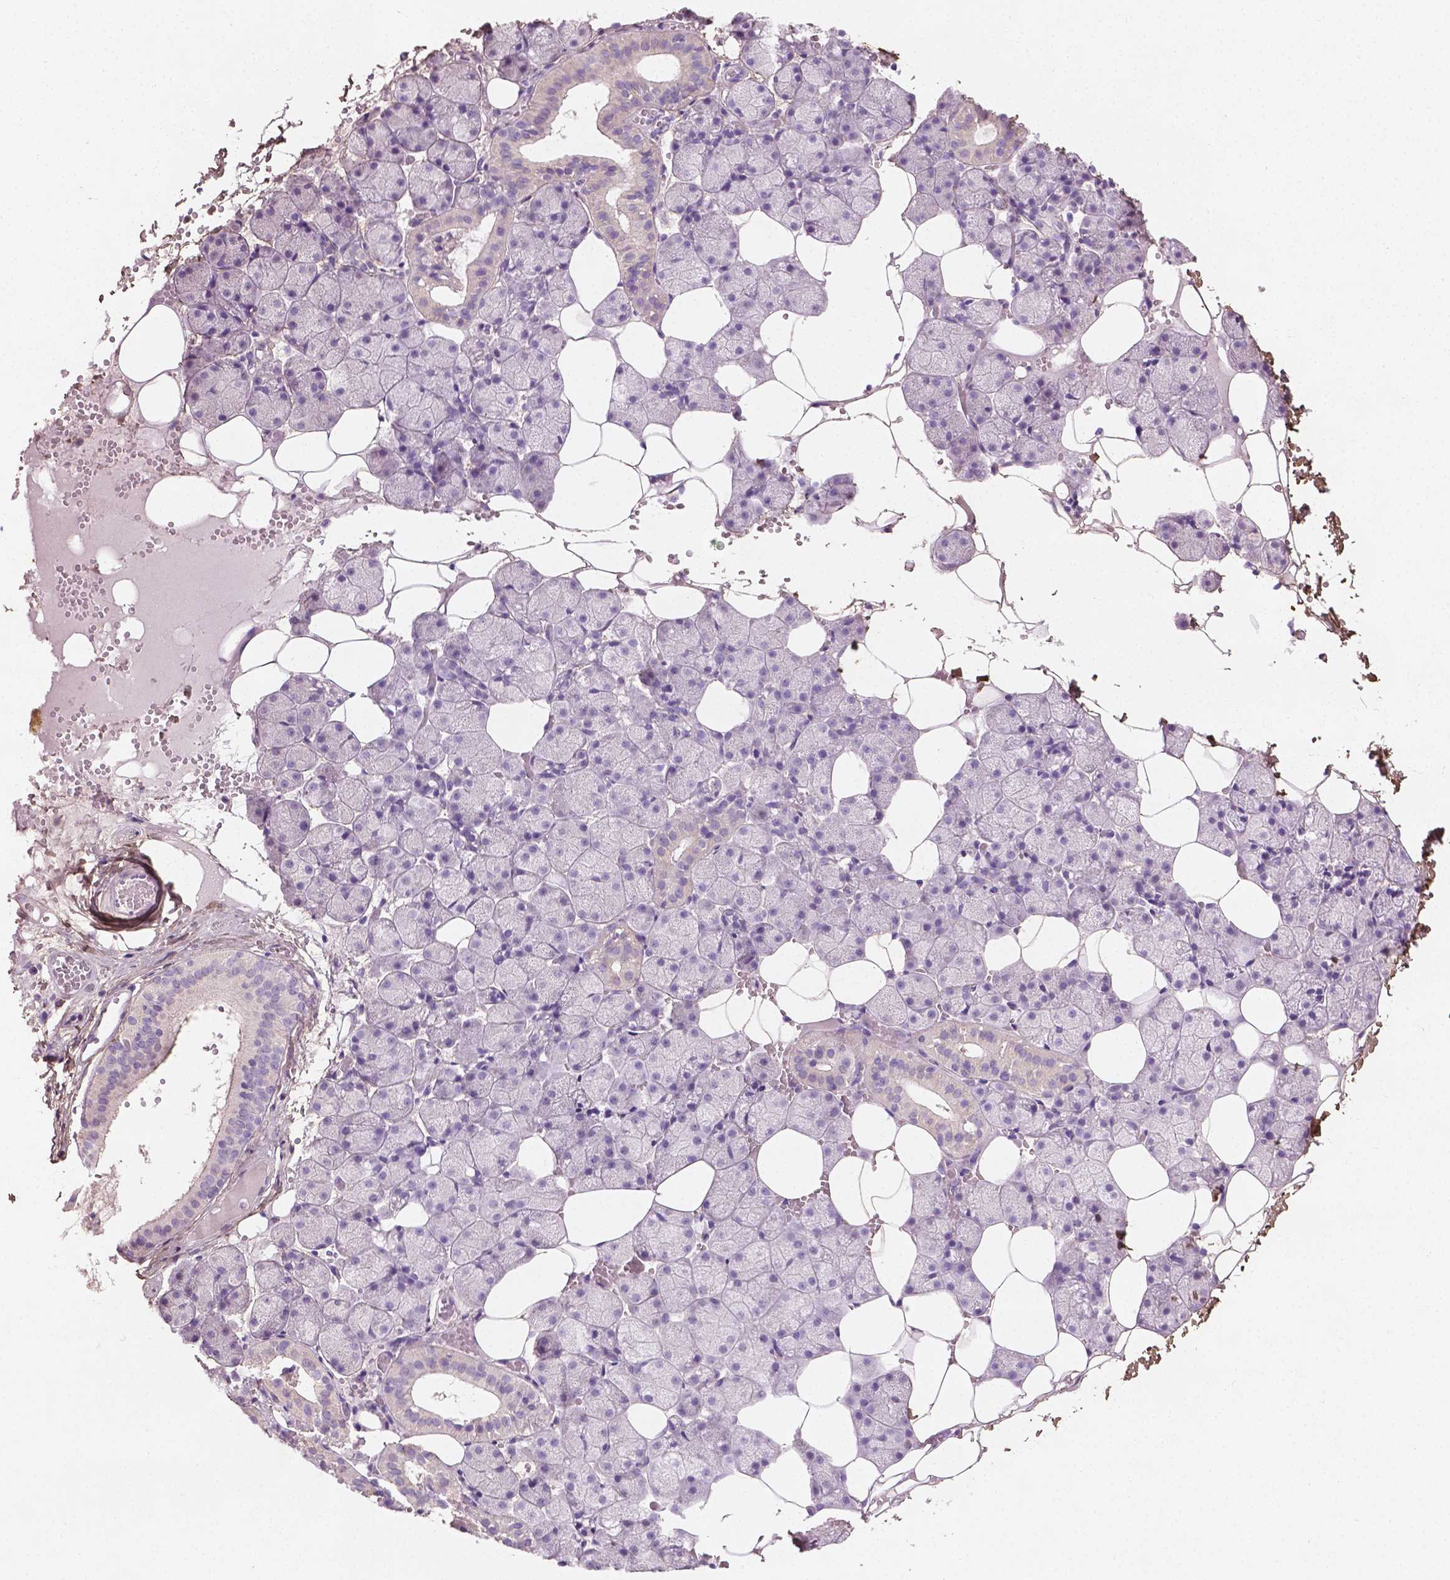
{"staining": {"intensity": "negative", "quantity": "none", "location": "none"}, "tissue": "salivary gland", "cell_type": "Glandular cells", "image_type": "normal", "snomed": [{"axis": "morphology", "description": "Normal tissue, NOS"}, {"axis": "topography", "description": "Salivary gland"}], "caption": "Glandular cells are negative for brown protein staining in normal salivary gland. (DAB (3,3'-diaminobenzidine) immunohistochemistry (IHC) visualized using brightfield microscopy, high magnification).", "gene": "DLG2", "patient": {"sex": "male", "age": 38}}